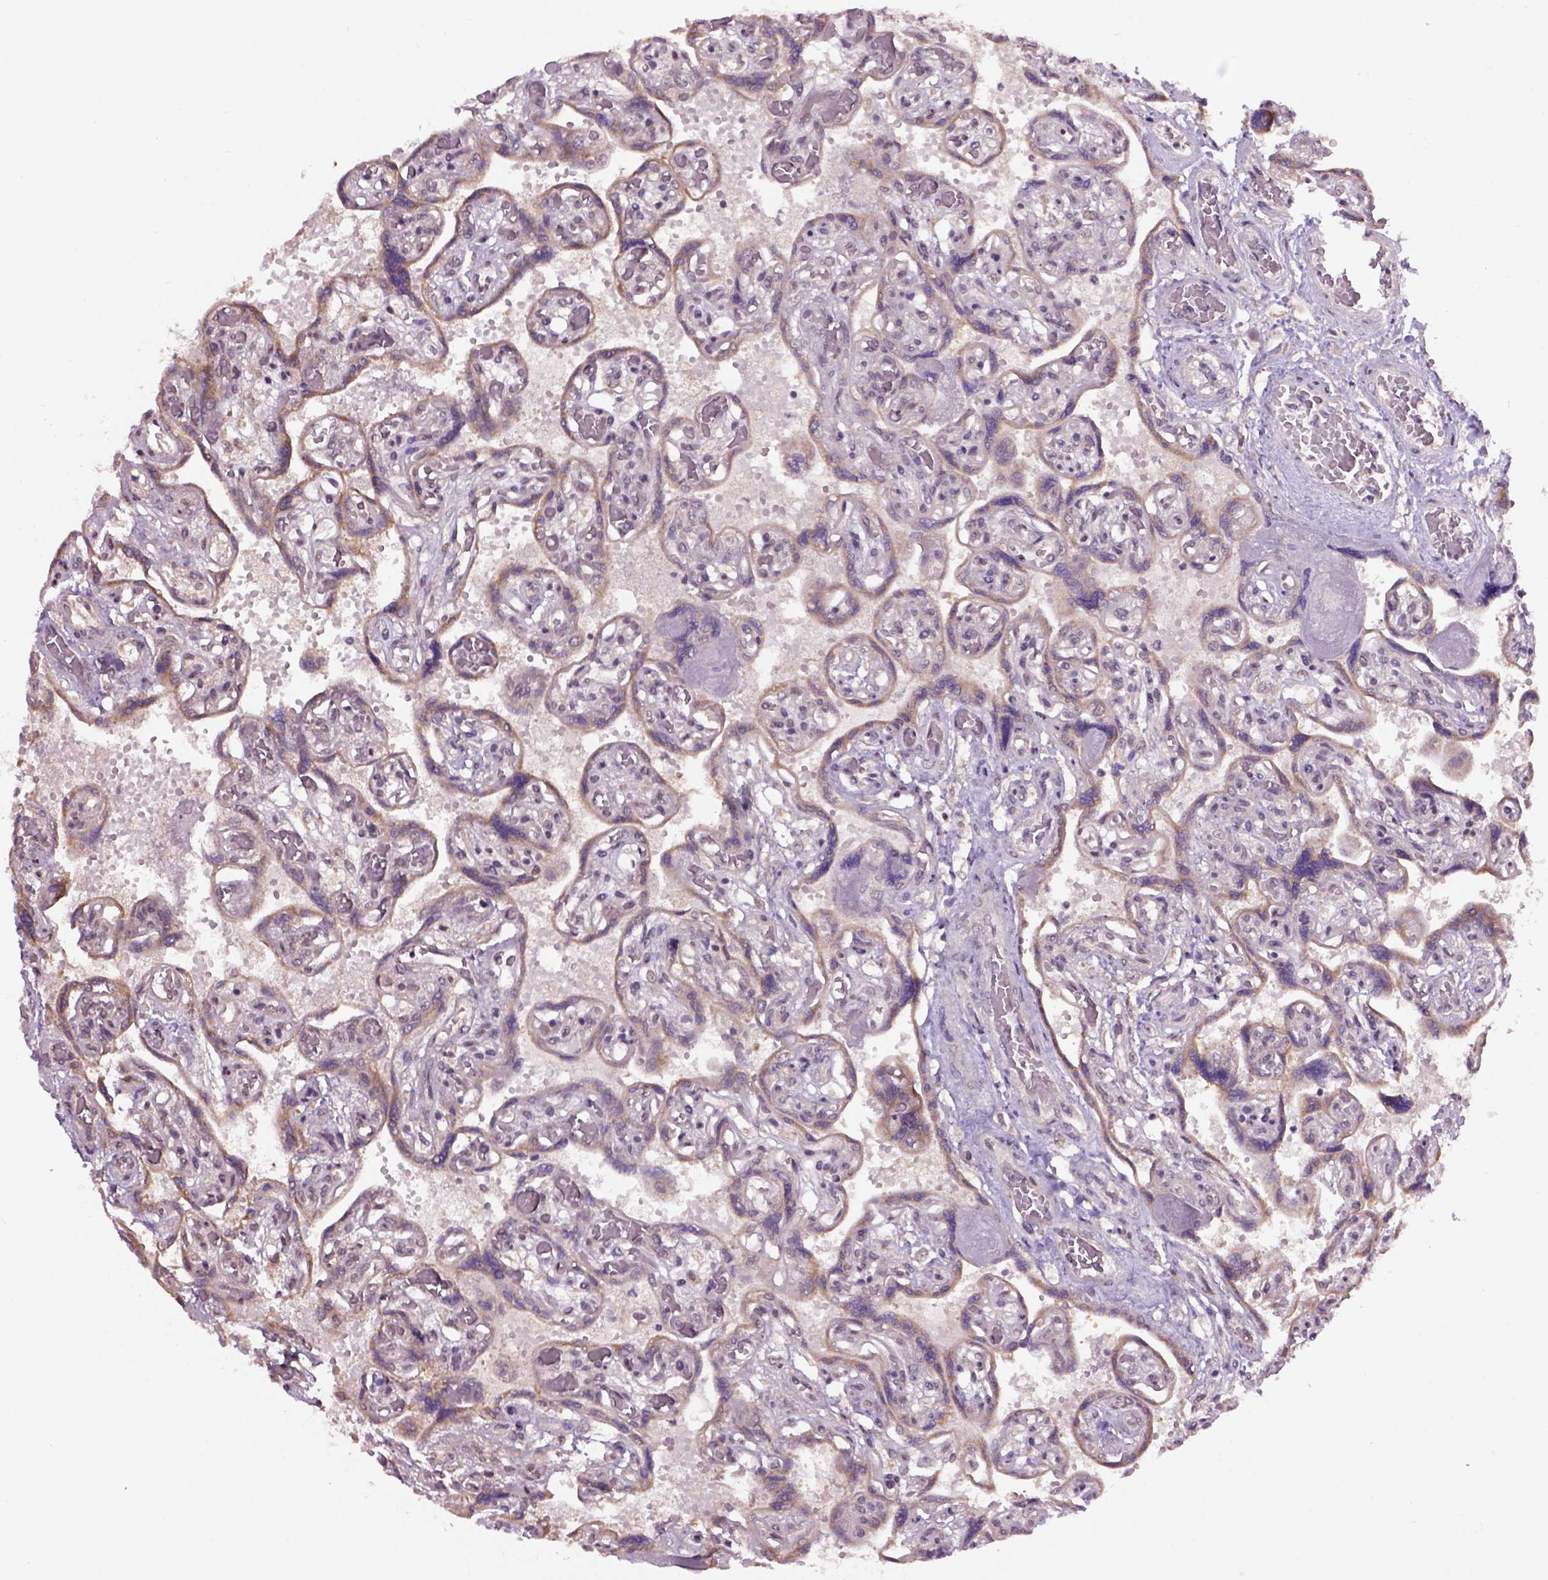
{"staining": {"intensity": "weak", "quantity": ">75%", "location": "nuclear"}, "tissue": "placenta", "cell_type": "Decidual cells", "image_type": "normal", "snomed": [{"axis": "morphology", "description": "Normal tissue, NOS"}, {"axis": "topography", "description": "Placenta"}], "caption": "Protein expression analysis of normal placenta exhibits weak nuclear positivity in about >75% of decidual cells.", "gene": "RAB43", "patient": {"sex": "female", "age": 32}}